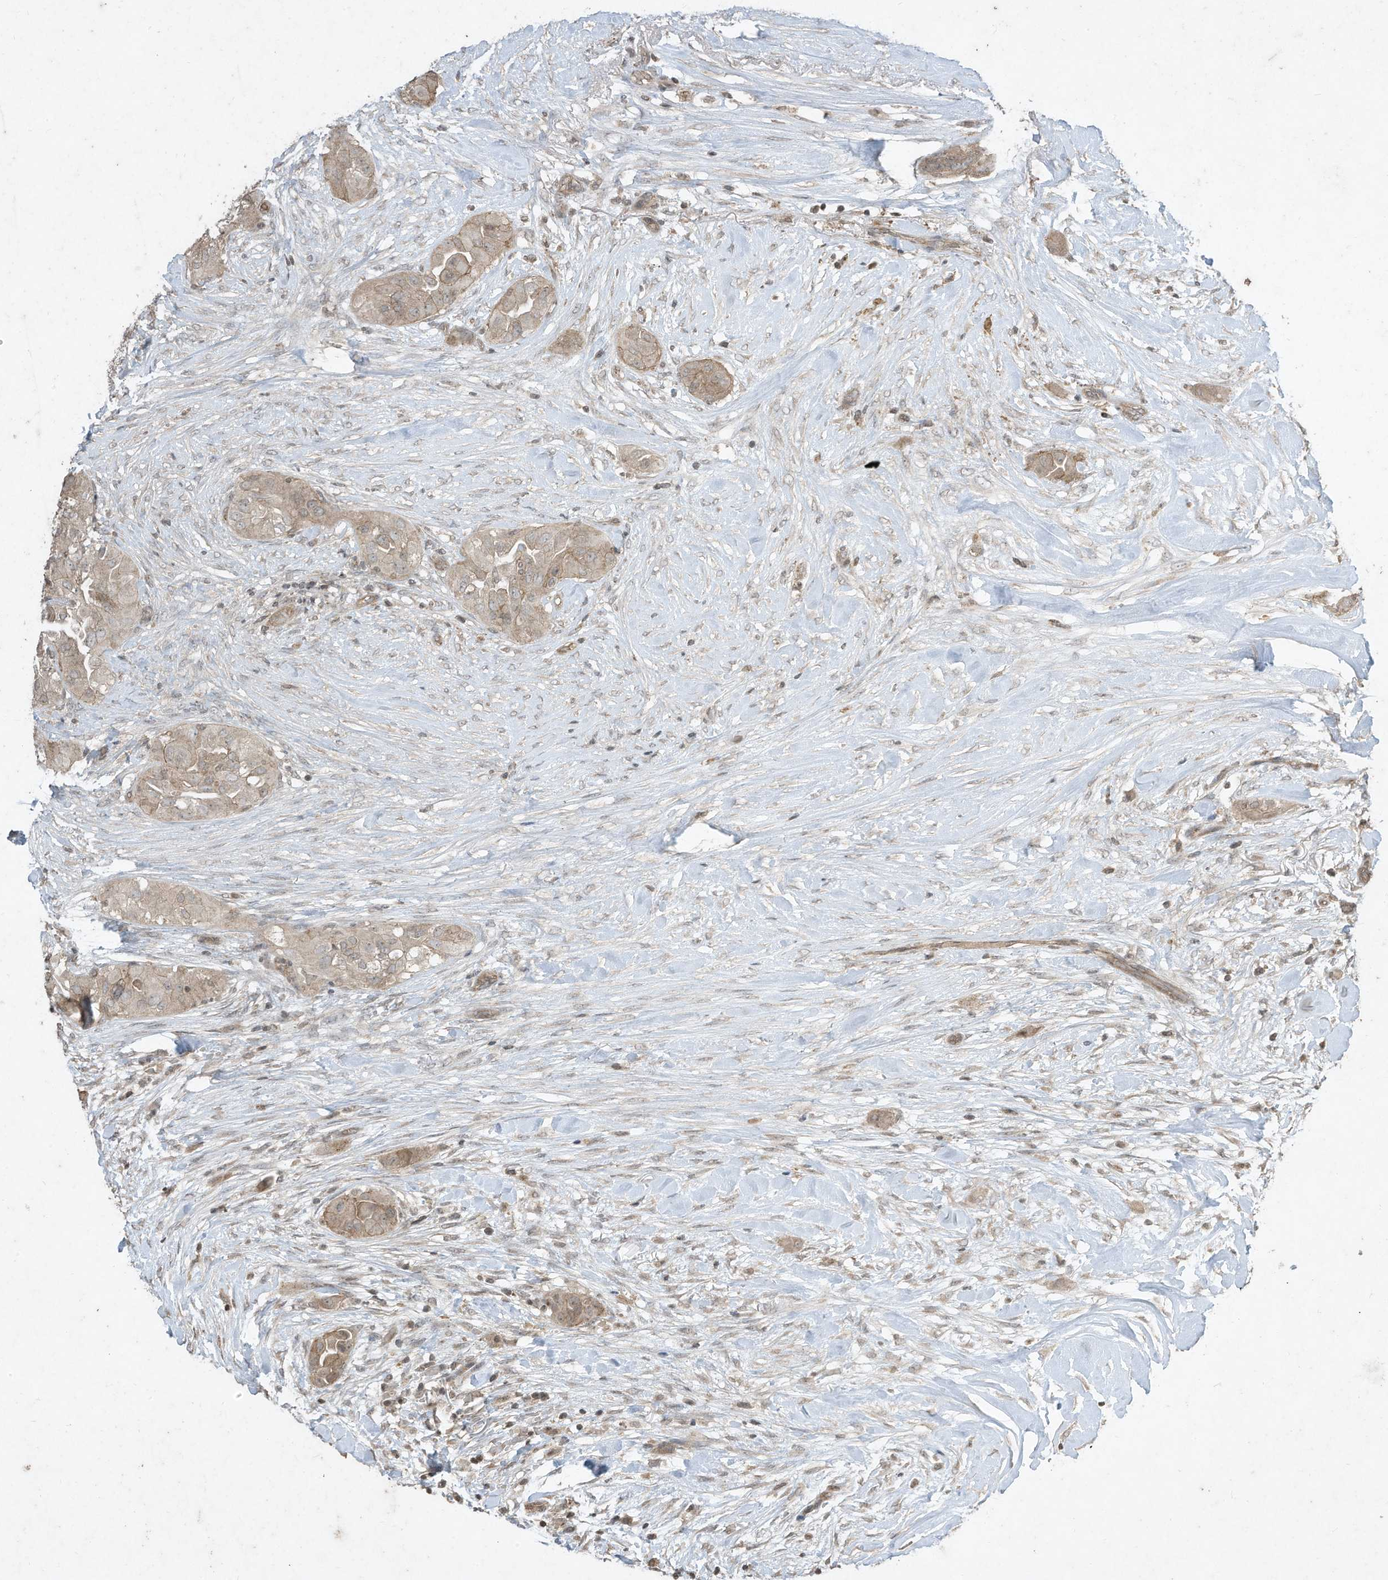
{"staining": {"intensity": "weak", "quantity": ">75%", "location": "cytoplasmic/membranous"}, "tissue": "thyroid cancer", "cell_type": "Tumor cells", "image_type": "cancer", "snomed": [{"axis": "morphology", "description": "Papillary adenocarcinoma, NOS"}, {"axis": "topography", "description": "Thyroid gland"}], "caption": "This micrograph exhibits immunohistochemistry (IHC) staining of human thyroid papillary adenocarcinoma, with low weak cytoplasmic/membranous positivity in approximately >75% of tumor cells.", "gene": "MATN2", "patient": {"sex": "female", "age": 59}}